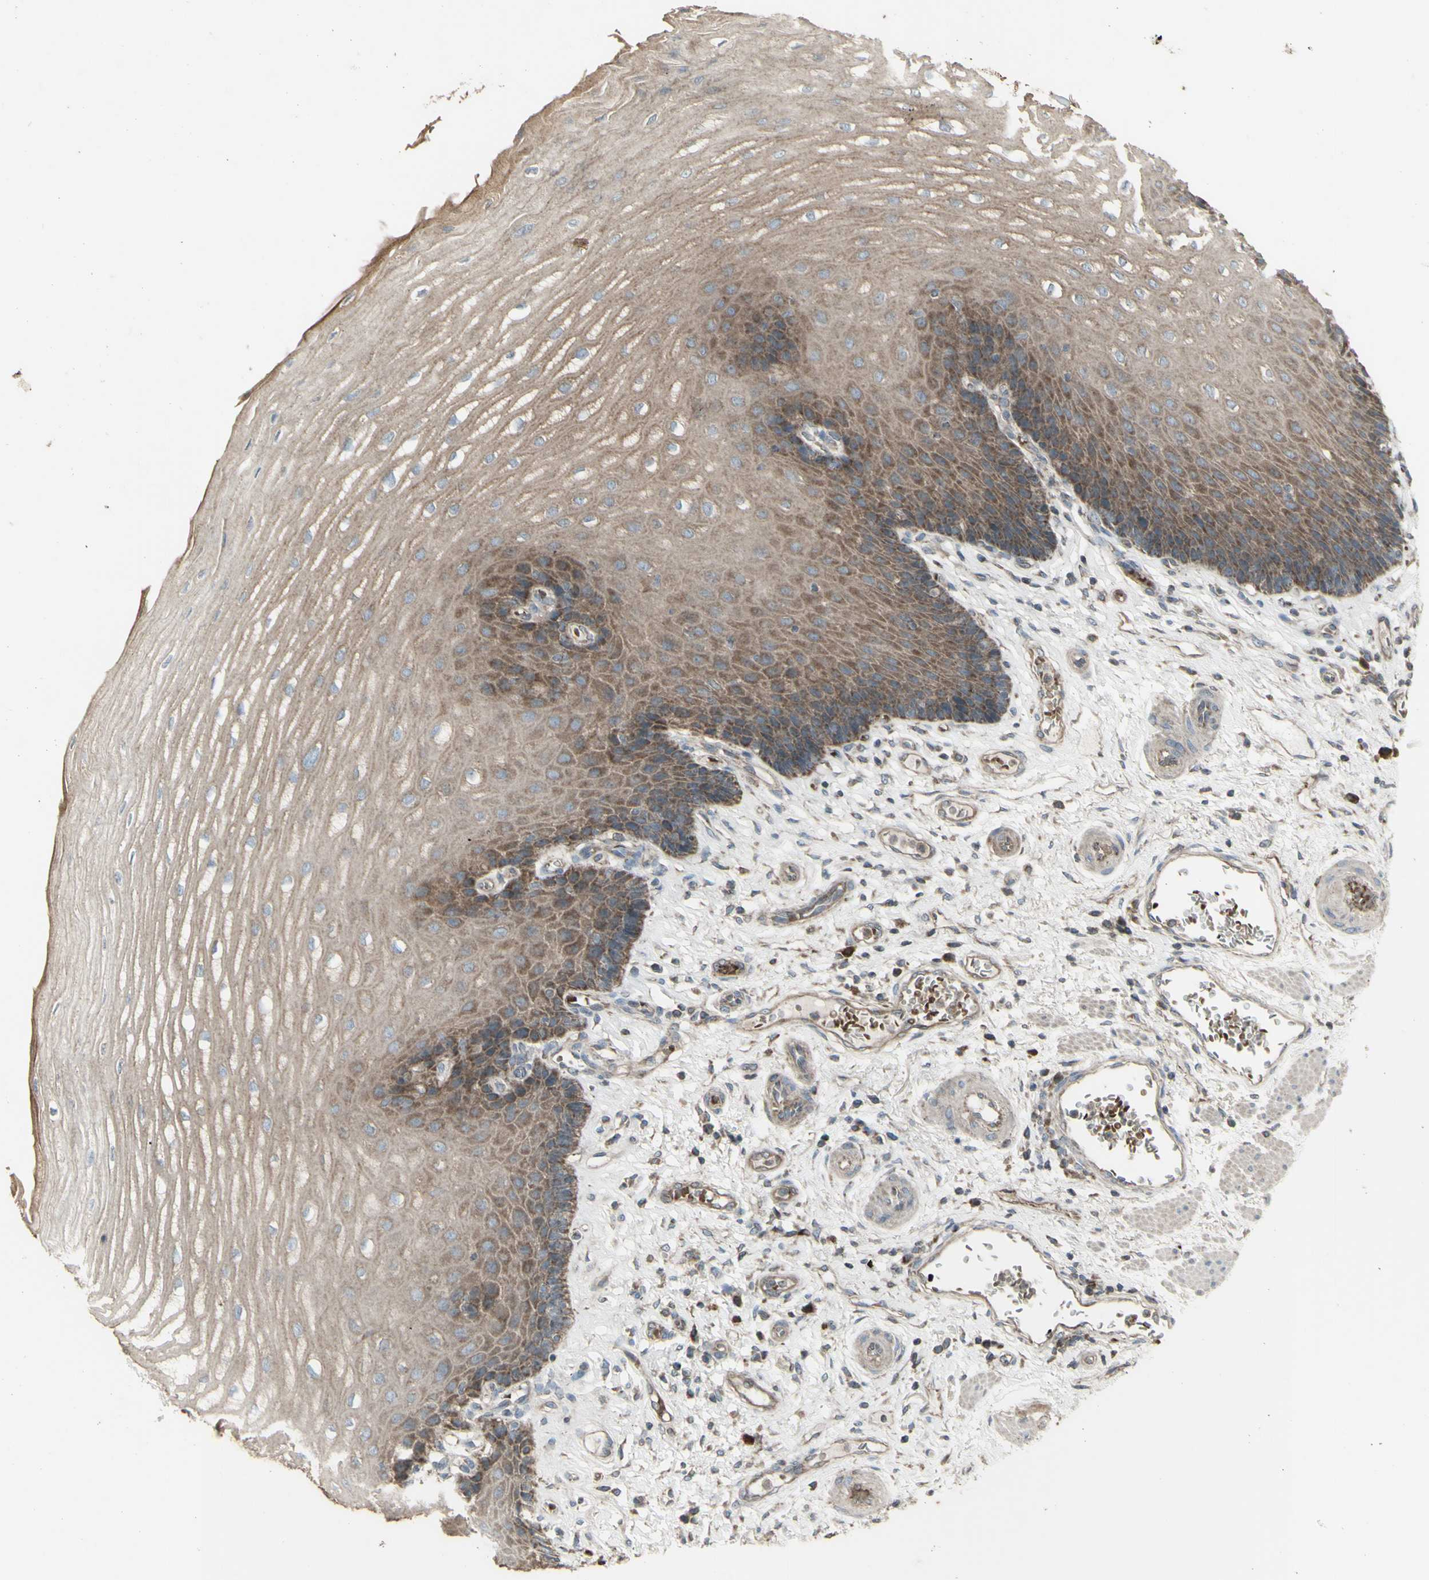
{"staining": {"intensity": "weak", "quantity": ">75%", "location": "cytoplasmic/membranous"}, "tissue": "esophagus", "cell_type": "Squamous epithelial cells", "image_type": "normal", "snomed": [{"axis": "morphology", "description": "Normal tissue, NOS"}, {"axis": "topography", "description": "Esophagus"}], "caption": "Protein analysis of unremarkable esophagus displays weak cytoplasmic/membranous positivity in about >75% of squamous epithelial cells.", "gene": "SHC1", "patient": {"sex": "male", "age": 54}}